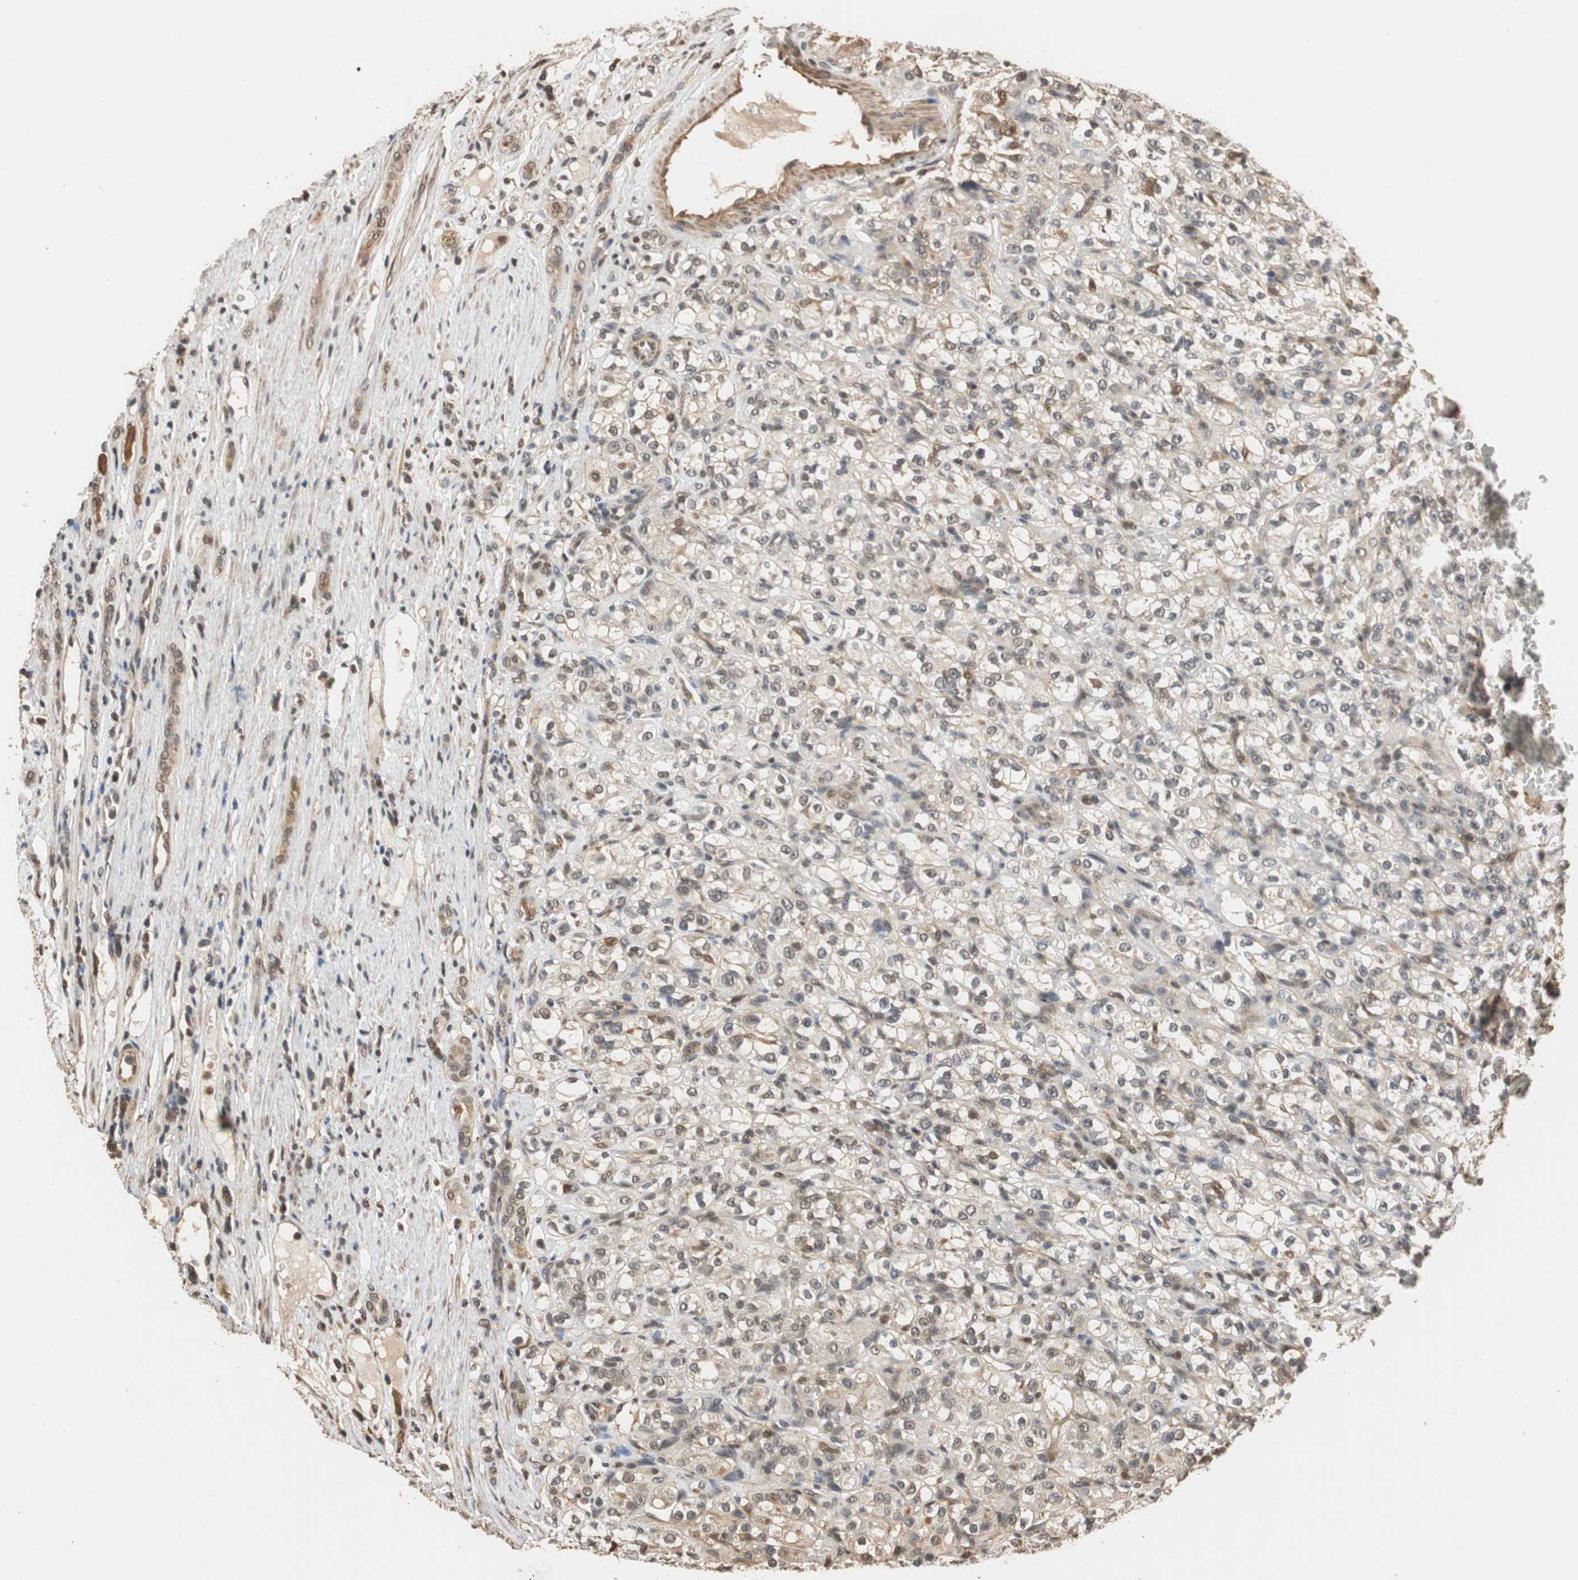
{"staining": {"intensity": "moderate", "quantity": "25%-75%", "location": "cytoplasmic/membranous,nuclear"}, "tissue": "renal cancer", "cell_type": "Tumor cells", "image_type": "cancer", "snomed": [{"axis": "morphology", "description": "Normal tissue, NOS"}, {"axis": "morphology", "description": "Adenocarcinoma, NOS"}, {"axis": "topography", "description": "Kidney"}], "caption": "Approximately 25%-75% of tumor cells in renal cancer reveal moderate cytoplasmic/membranous and nuclear protein expression as visualized by brown immunohistochemical staining.", "gene": "CDC5L", "patient": {"sex": "male", "age": 61}}